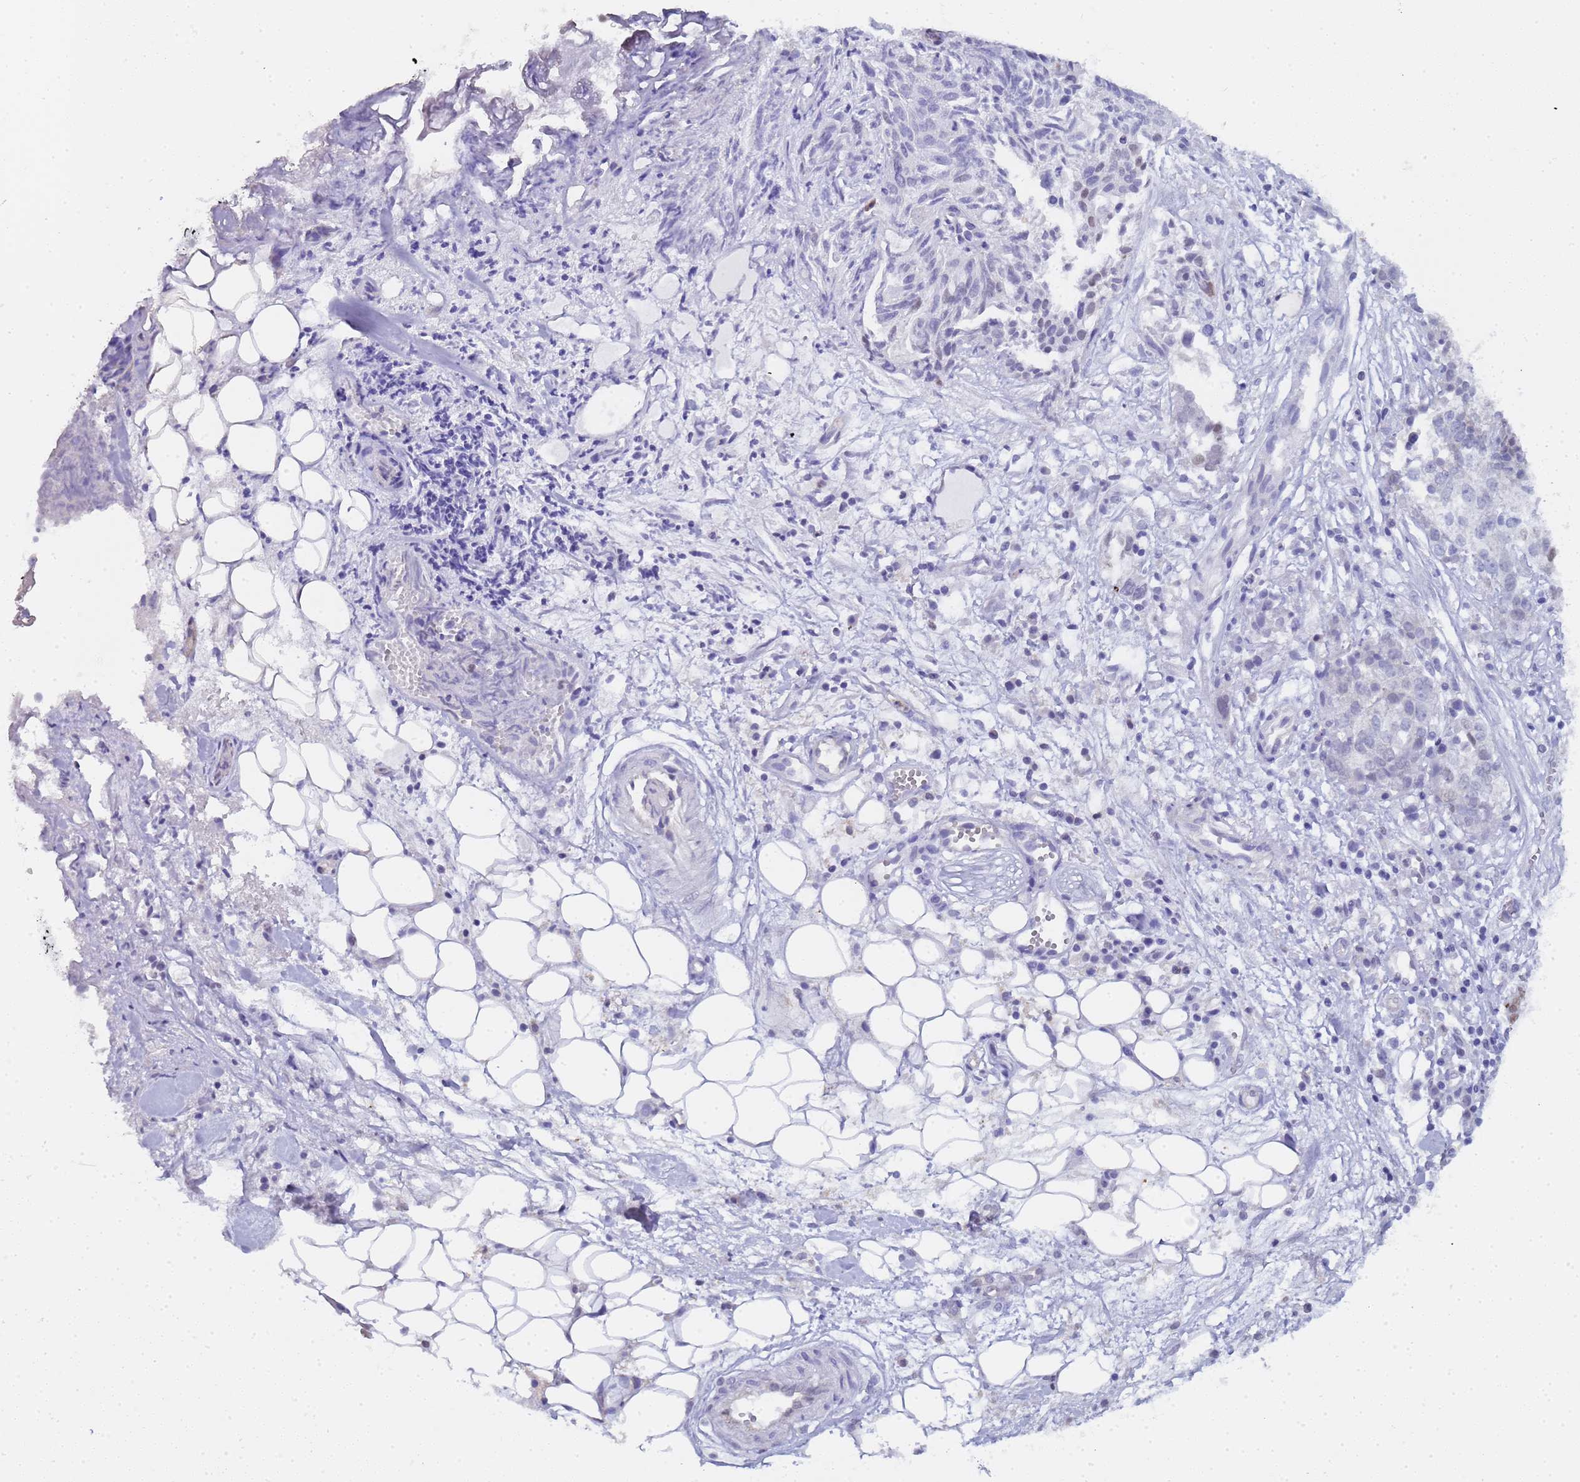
{"staining": {"intensity": "negative", "quantity": "none", "location": "none"}, "tissue": "ovarian cancer", "cell_type": "Tumor cells", "image_type": "cancer", "snomed": [{"axis": "morphology", "description": "Cystadenocarcinoma, serous, NOS"}, {"axis": "topography", "description": "Soft tissue"}, {"axis": "topography", "description": "Ovary"}], "caption": "Tumor cells are negative for brown protein staining in ovarian serous cystadenocarcinoma.", "gene": "CTRC", "patient": {"sex": "female", "age": 57}}